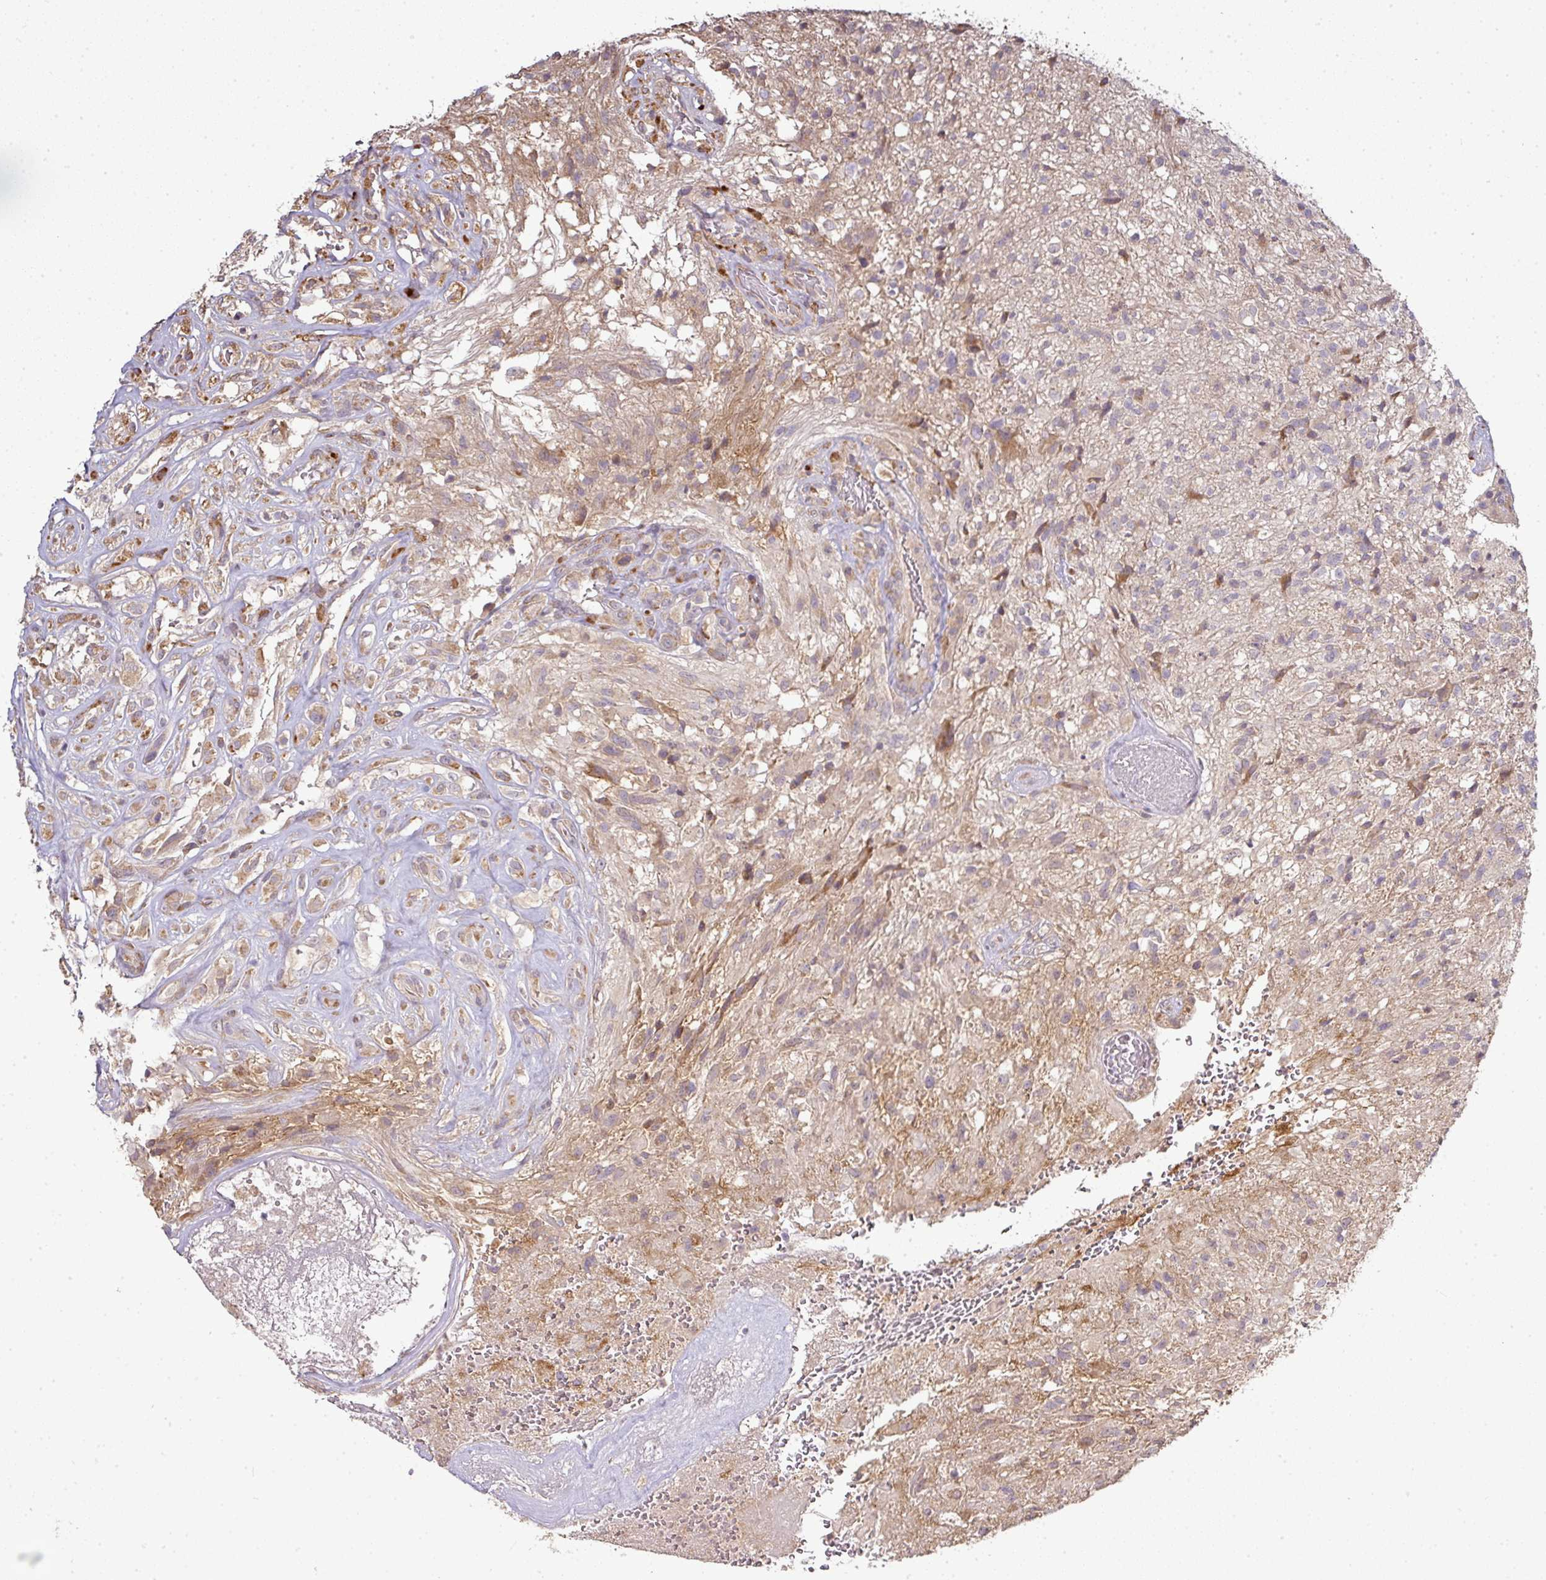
{"staining": {"intensity": "moderate", "quantity": "<25%", "location": "cytoplasmic/membranous"}, "tissue": "glioma", "cell_type": "Tumor cells", "image_type": "cancer", "snomed": [{"axis": "morphology", "description": "Glioma, malignant, High grade"}, {"axis": "topography", "description": "Brain"}], "caption": "Protein staining of glioma tissue exhibits moderate cytoplasmic/membranous positivity in approximately <25% of tumor cells.", "gene": "GALP", "patient": {"sex": "male", "age": 56}}